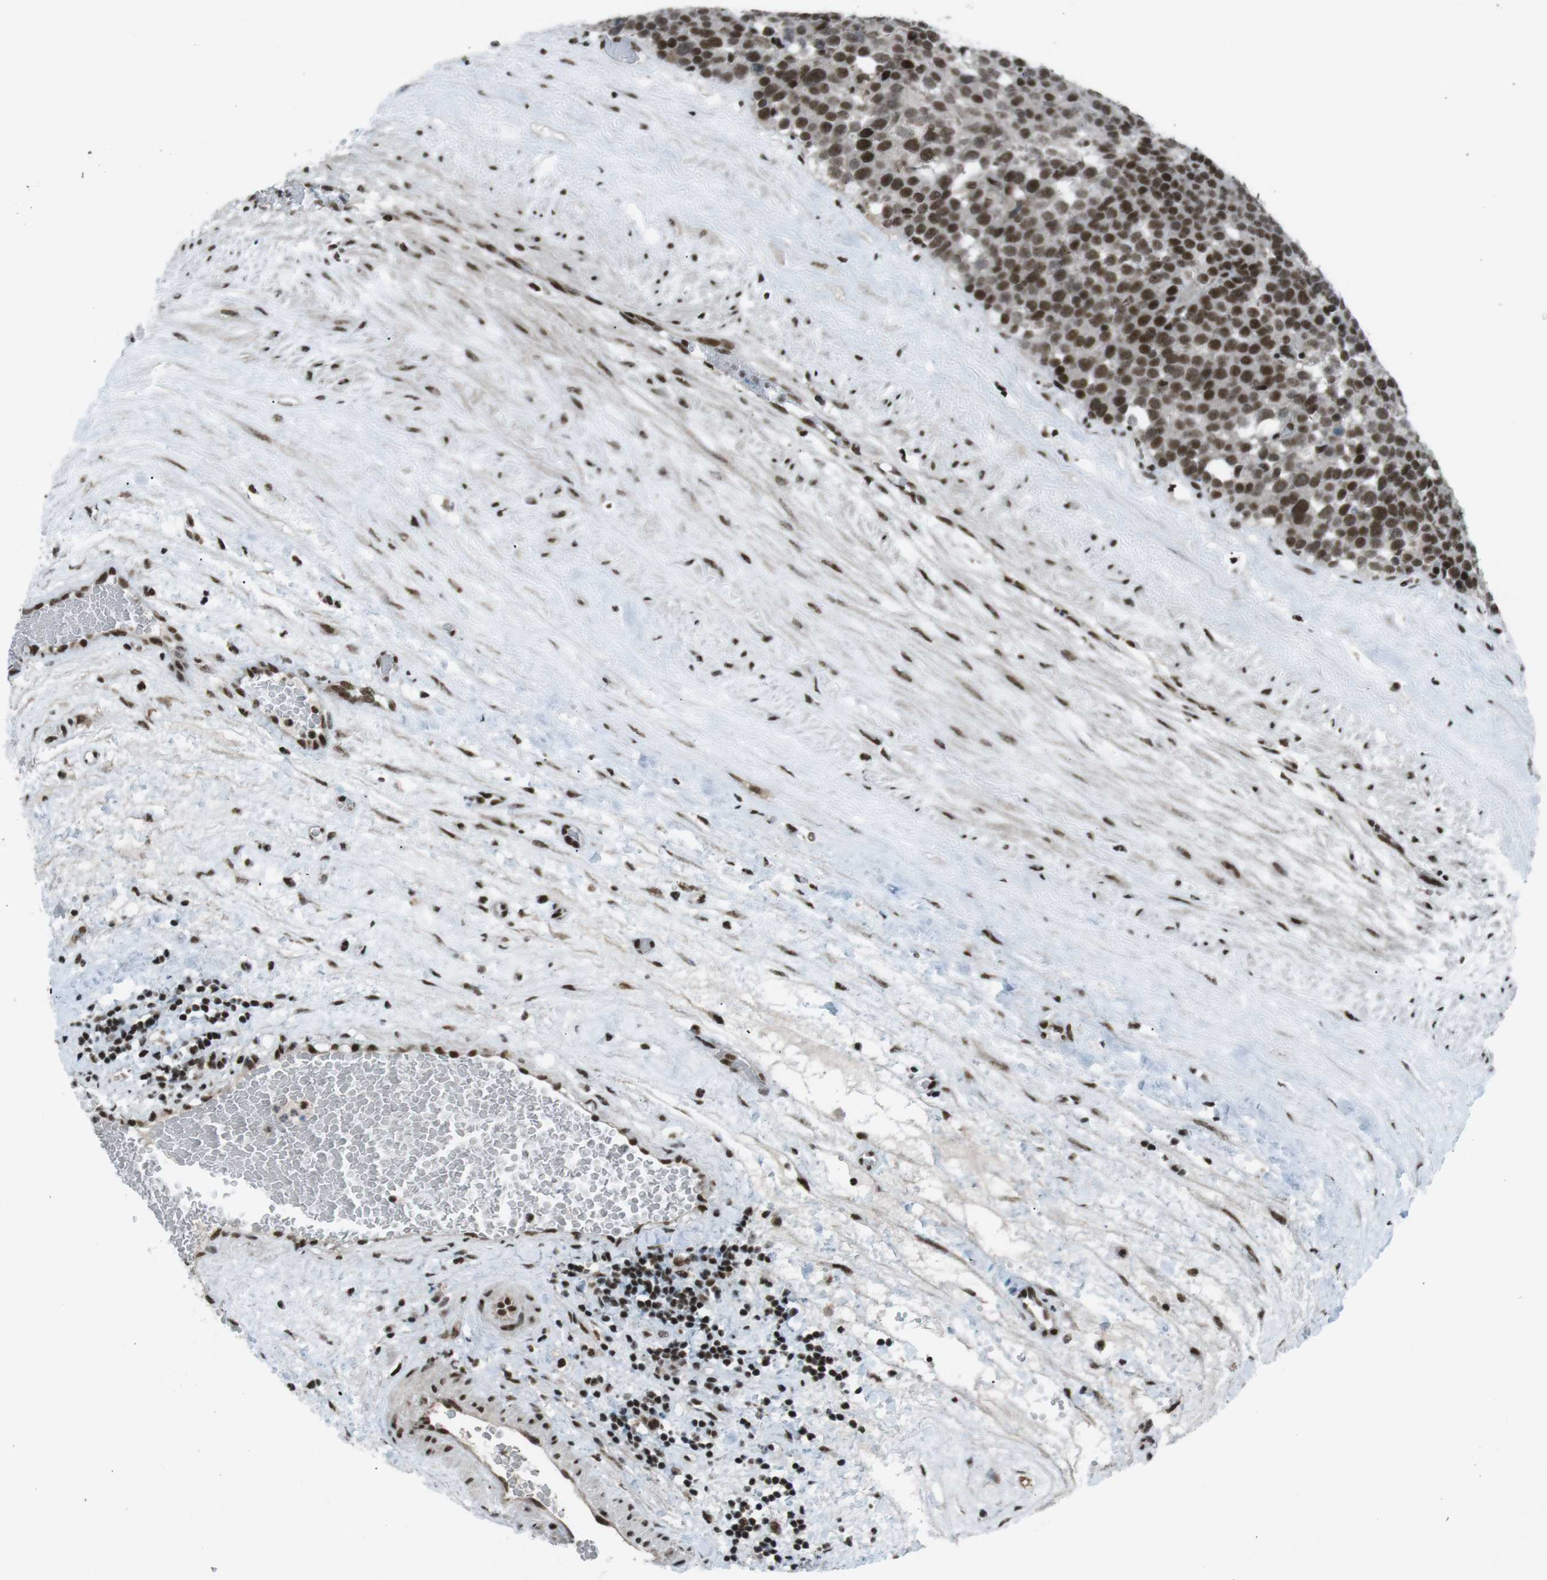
{"staining": {"intensity": "strong", "quantity": ">75%", "location": "nuclear"}, "tissue": "testis cancer", "cell_type": "Tumor cells", "image_type": "cancer", "snomed": [{"axis": "morphology", "description": "Seminoma, NOS"}, {"axis": "topography", "description": "Testis"}], "caption": "Brown immunohistochemical staining in human seminoma (testis) shows strong nuclear expression in about >75% of tumor cells.", "gene": "TAF1", "patient": {"sex": "male", "age": 71}}